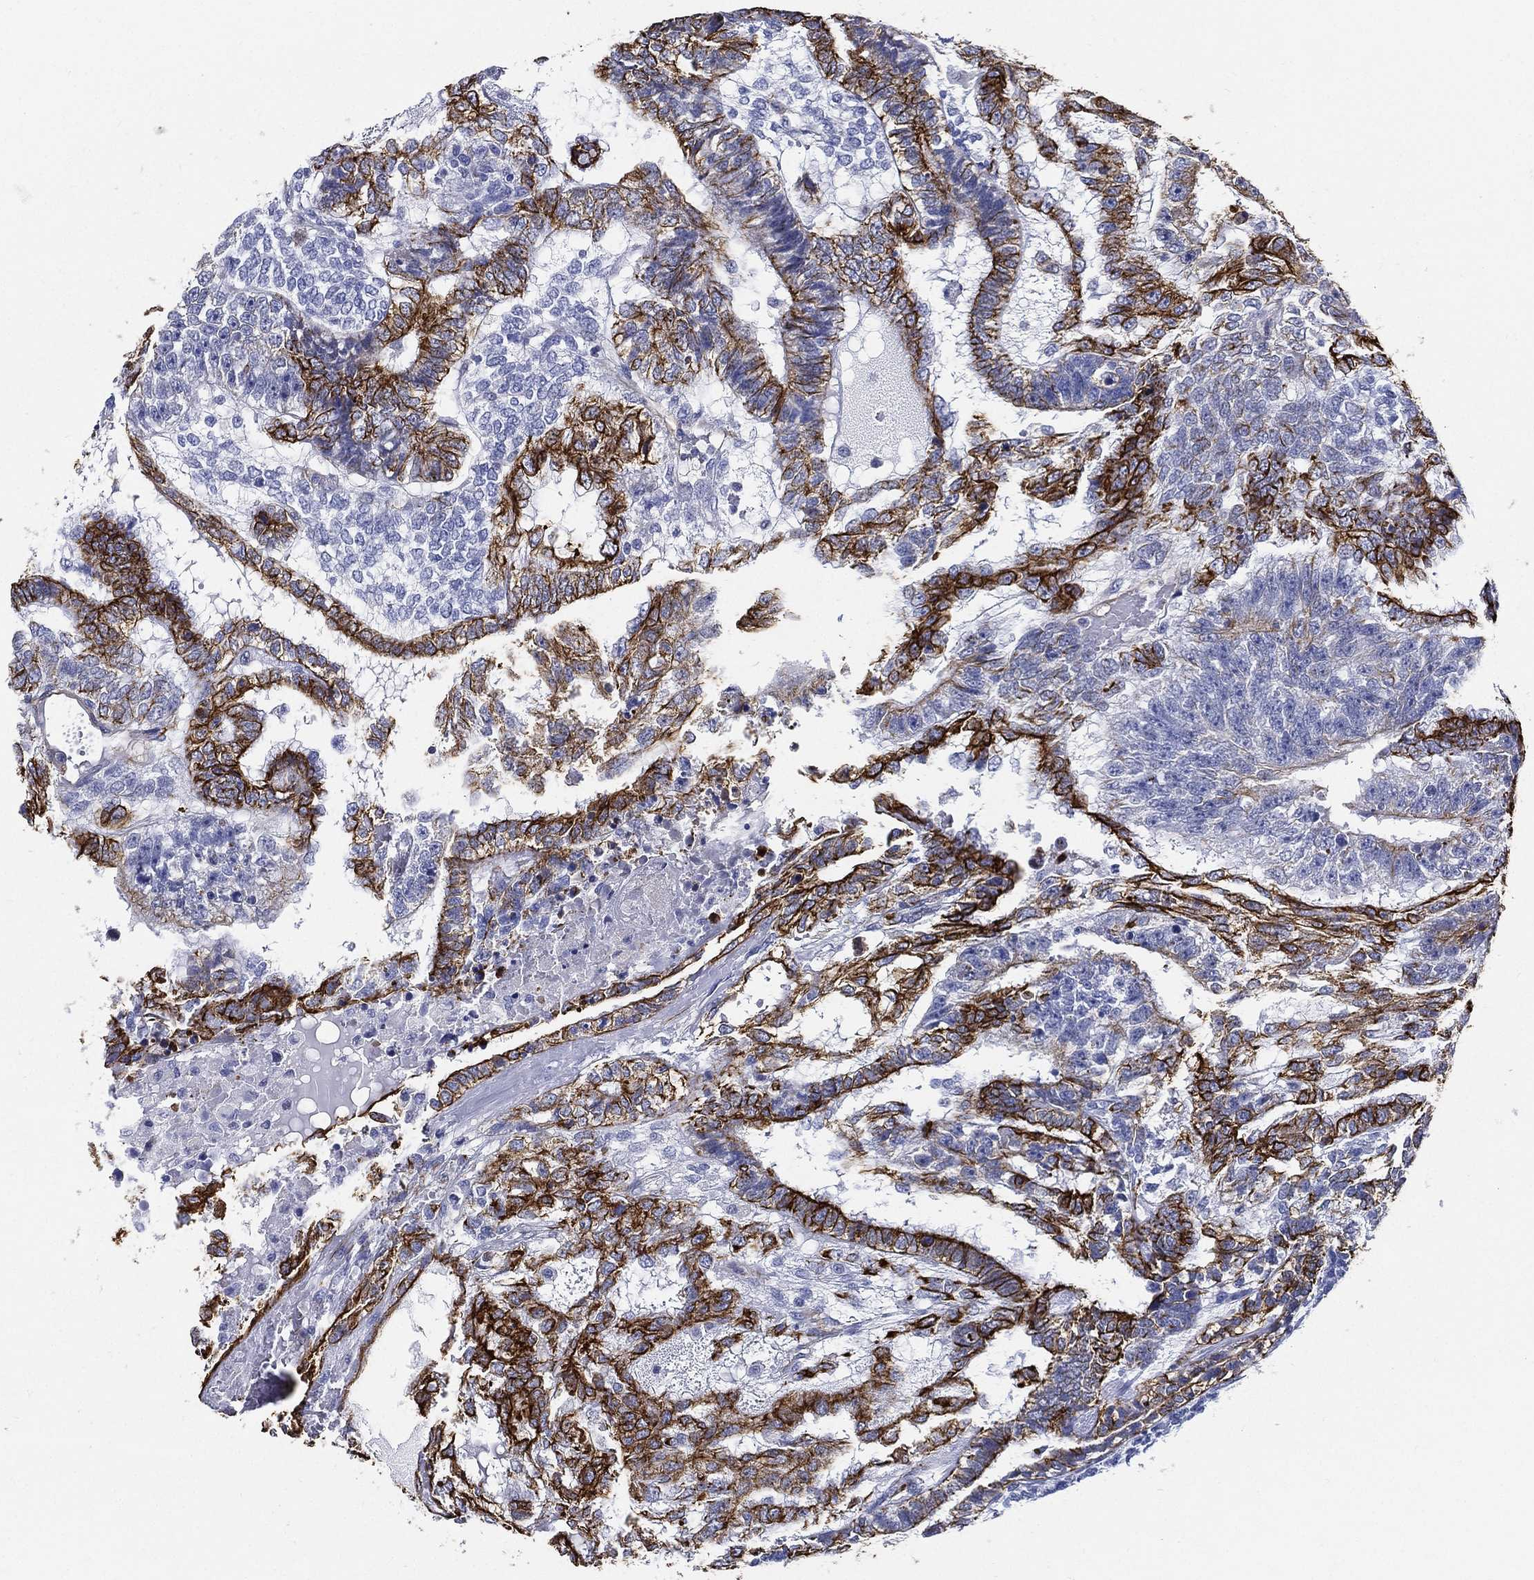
{"staining": {"intensity": "strong", "quantity": "25%-75%", "location": "cytoplasmic/membranous"}, "tissue": "testis cancer", "cell_type": "Tumor cells", "image_type": "cancer", "snomed": [{"axis": "morphology", "description": "Seminoma, NOS"}, {"axis": "morphology", "description": "Carcinoma, Embryonal, NOS"}, {"axis": "topography", "description": "Testis"}], "caption": "Approximately 25%-75% of tumor cells in testis cancer (embryonal carcinoma) exhibit strong cytoplasmic/membranous protein staining as visualized by brown immunohistochemical staining.", "gene": "NEDD9", "patient": {"sex": "male", "age": 41}}